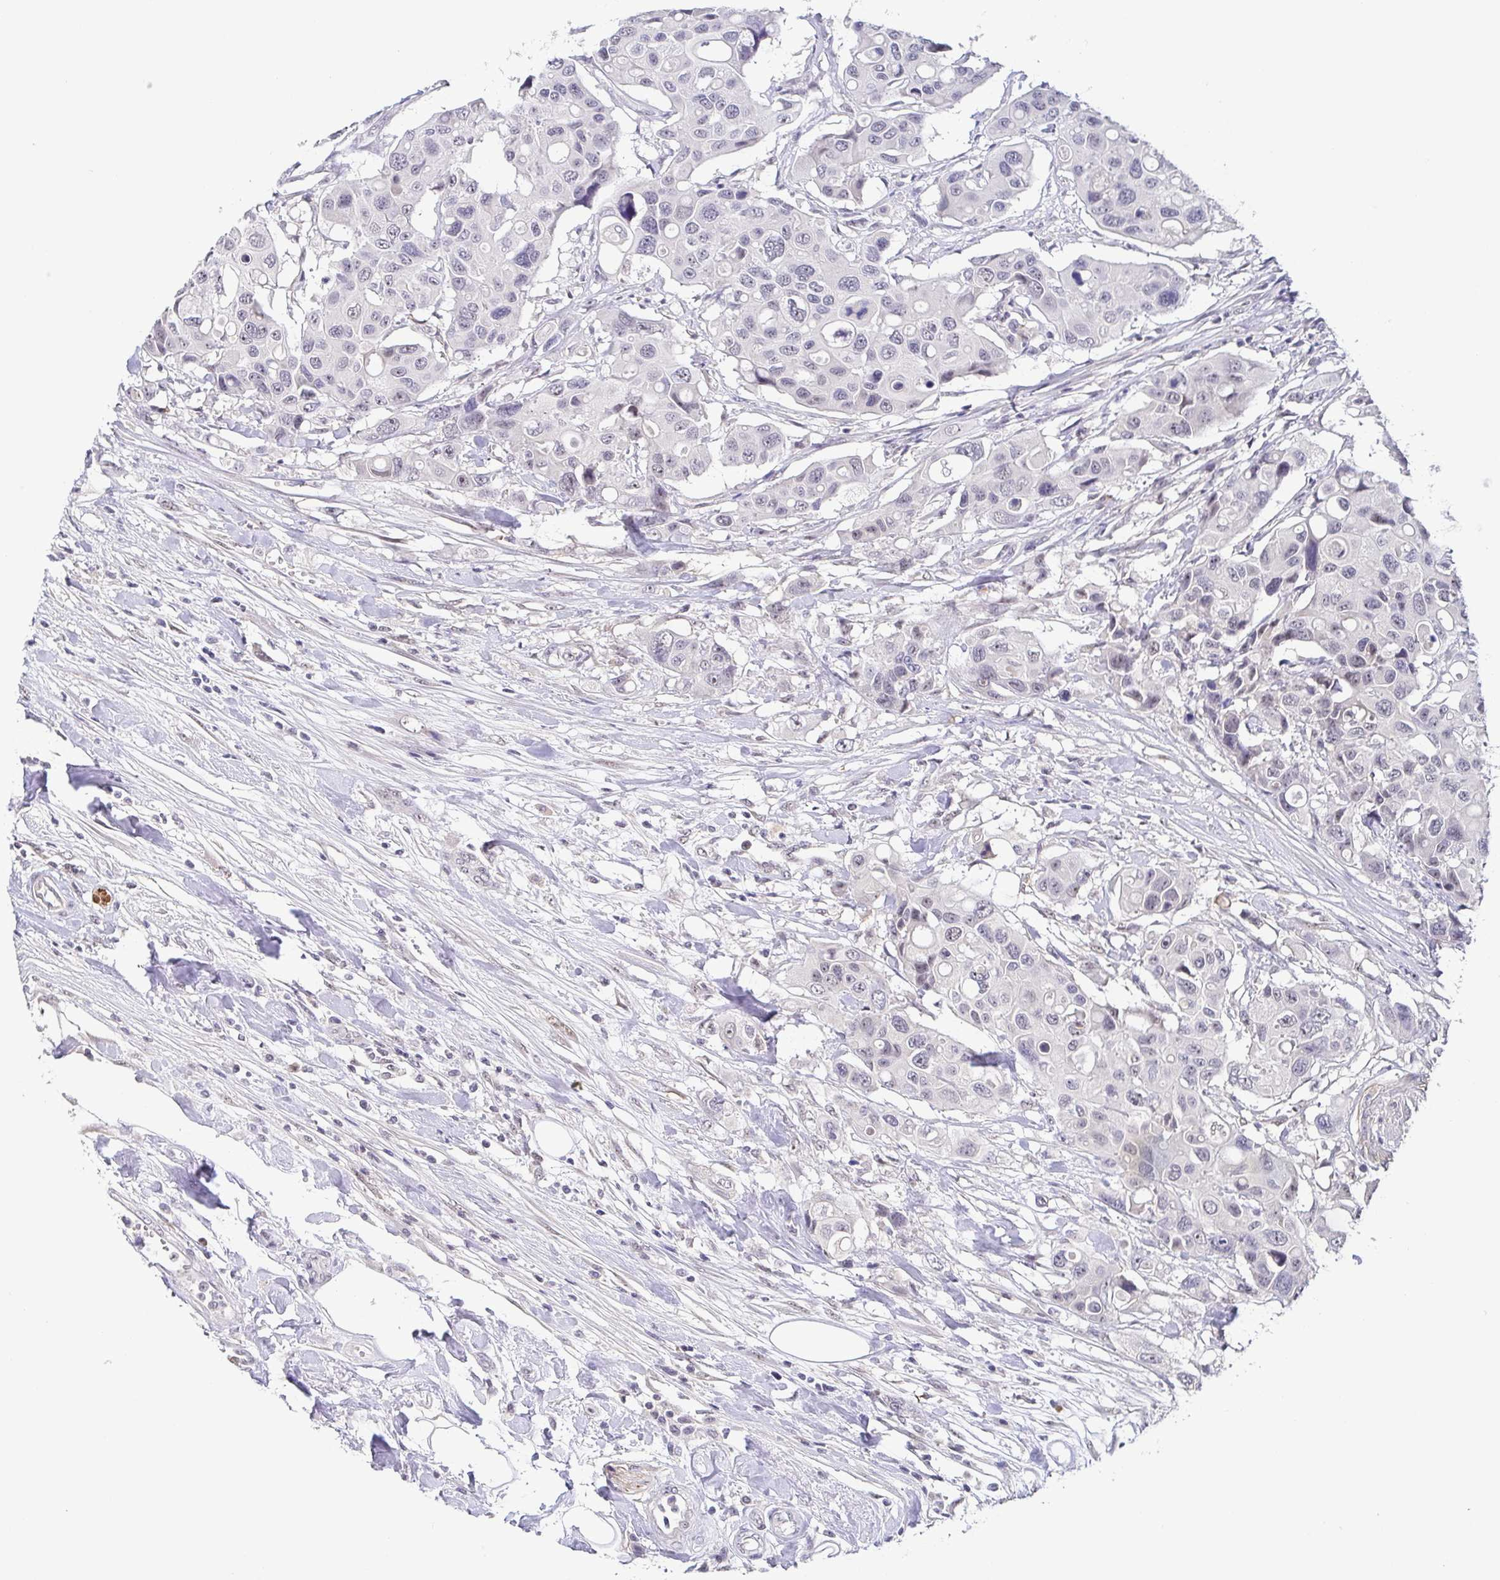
{"staining": {"intensity": "negative", "quantity": "none", "location": "none"}, "tissue": "colorectal cancer", "cell_type": "Tumor cells", "image_type": "cancer", "snomed": [{"axis": "morphology", "description": "Adenocarcinoma, NOS"}, {"axis": "topography", "description": "Colon"}], "caption": "Immunohistochemistry (IHC) photomicrograph of neoplastic tissue: human colorectal adenocarcinoma stained with DAB demonstrates no significant protein expression in tumor cells.", "gene": "NEFH", "patient": {"sex": "male", "age": 77}}